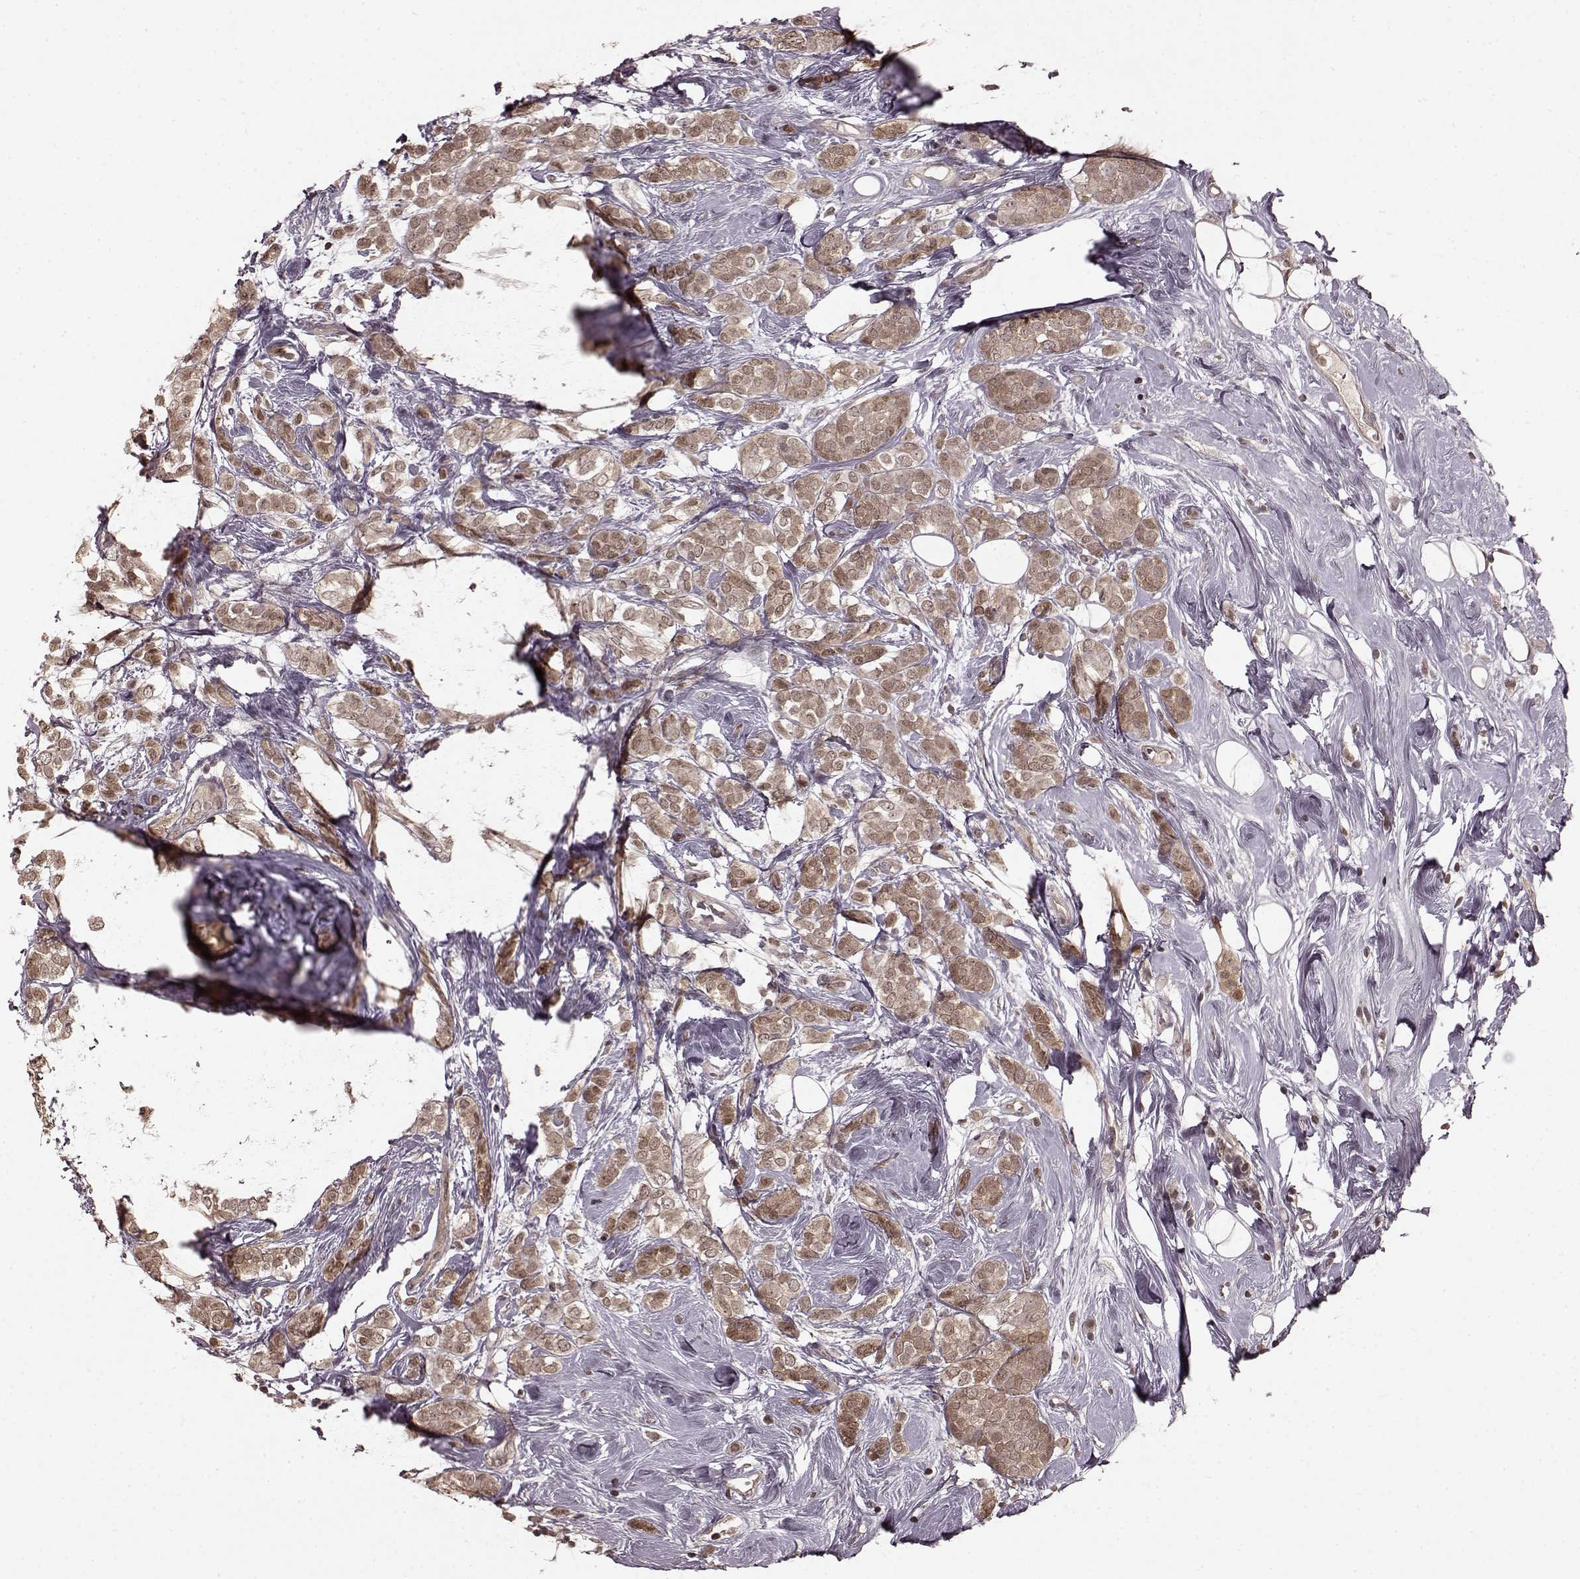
{"staining": {"intensity": "weak", "quantity": ">75%", "location": "cytoplasmic/membranous,nuclear"}, "tissue": "breast cancer", "cell_type": "Tumor cells", "image_type": "cancer", "snomed": [{"axis": "morphology", "description": "Lobular carcinoma"}, {"axis": "topography", "description": "Breast"}], "caption": "This photomicrograph reveals IHC staining of breast cancer, with low weak cytoplasmic/membranous and nuclear staining in approximately >75% of tumor cells.", "gene": "GSS", "patient": {"sex": "female", "age": 49}}